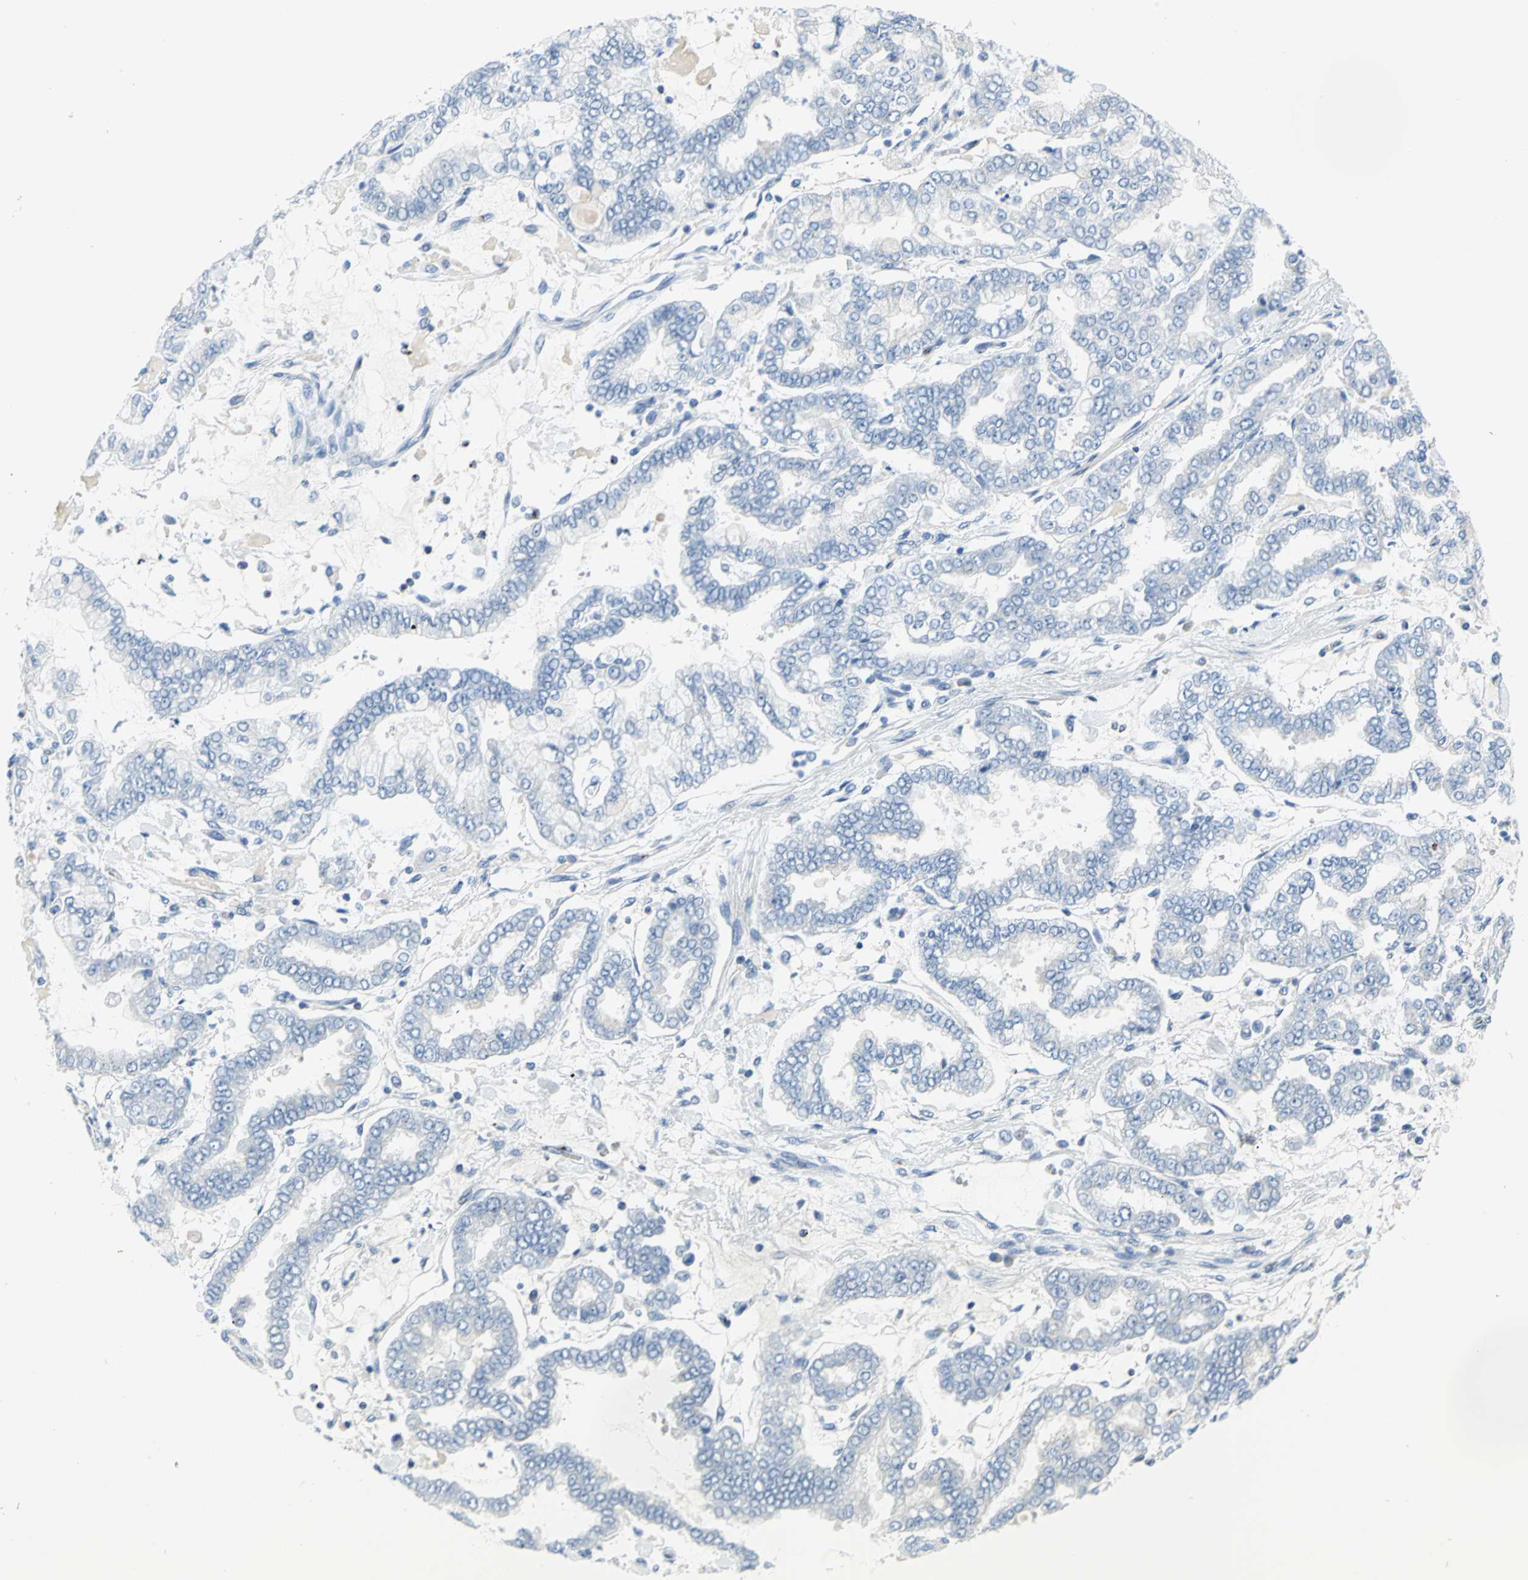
{"staining": {"intensity": "negative", "quantity": "none", "location": "none"}, "tissue": "stomach cancer", "cell_type": "Tumor cells", "image_type": "cancer", "snomed": [{"axis": "morphology", "description": "Normal tissue, NOS"}, {"axis": "morphology", "description": "Adenocarcinoma, NOS"}, {"axis": "topography", "description": "Stomach, upper"}, {"axis": "topography", "description": "Stomach"}], "caption": "An immunohistochemistry image of stomach cancer is shown. There is no staining in tumor cells of stomach cancer.", "gene": "GPR3", "patient": {"sex": "male", "age": 76}}